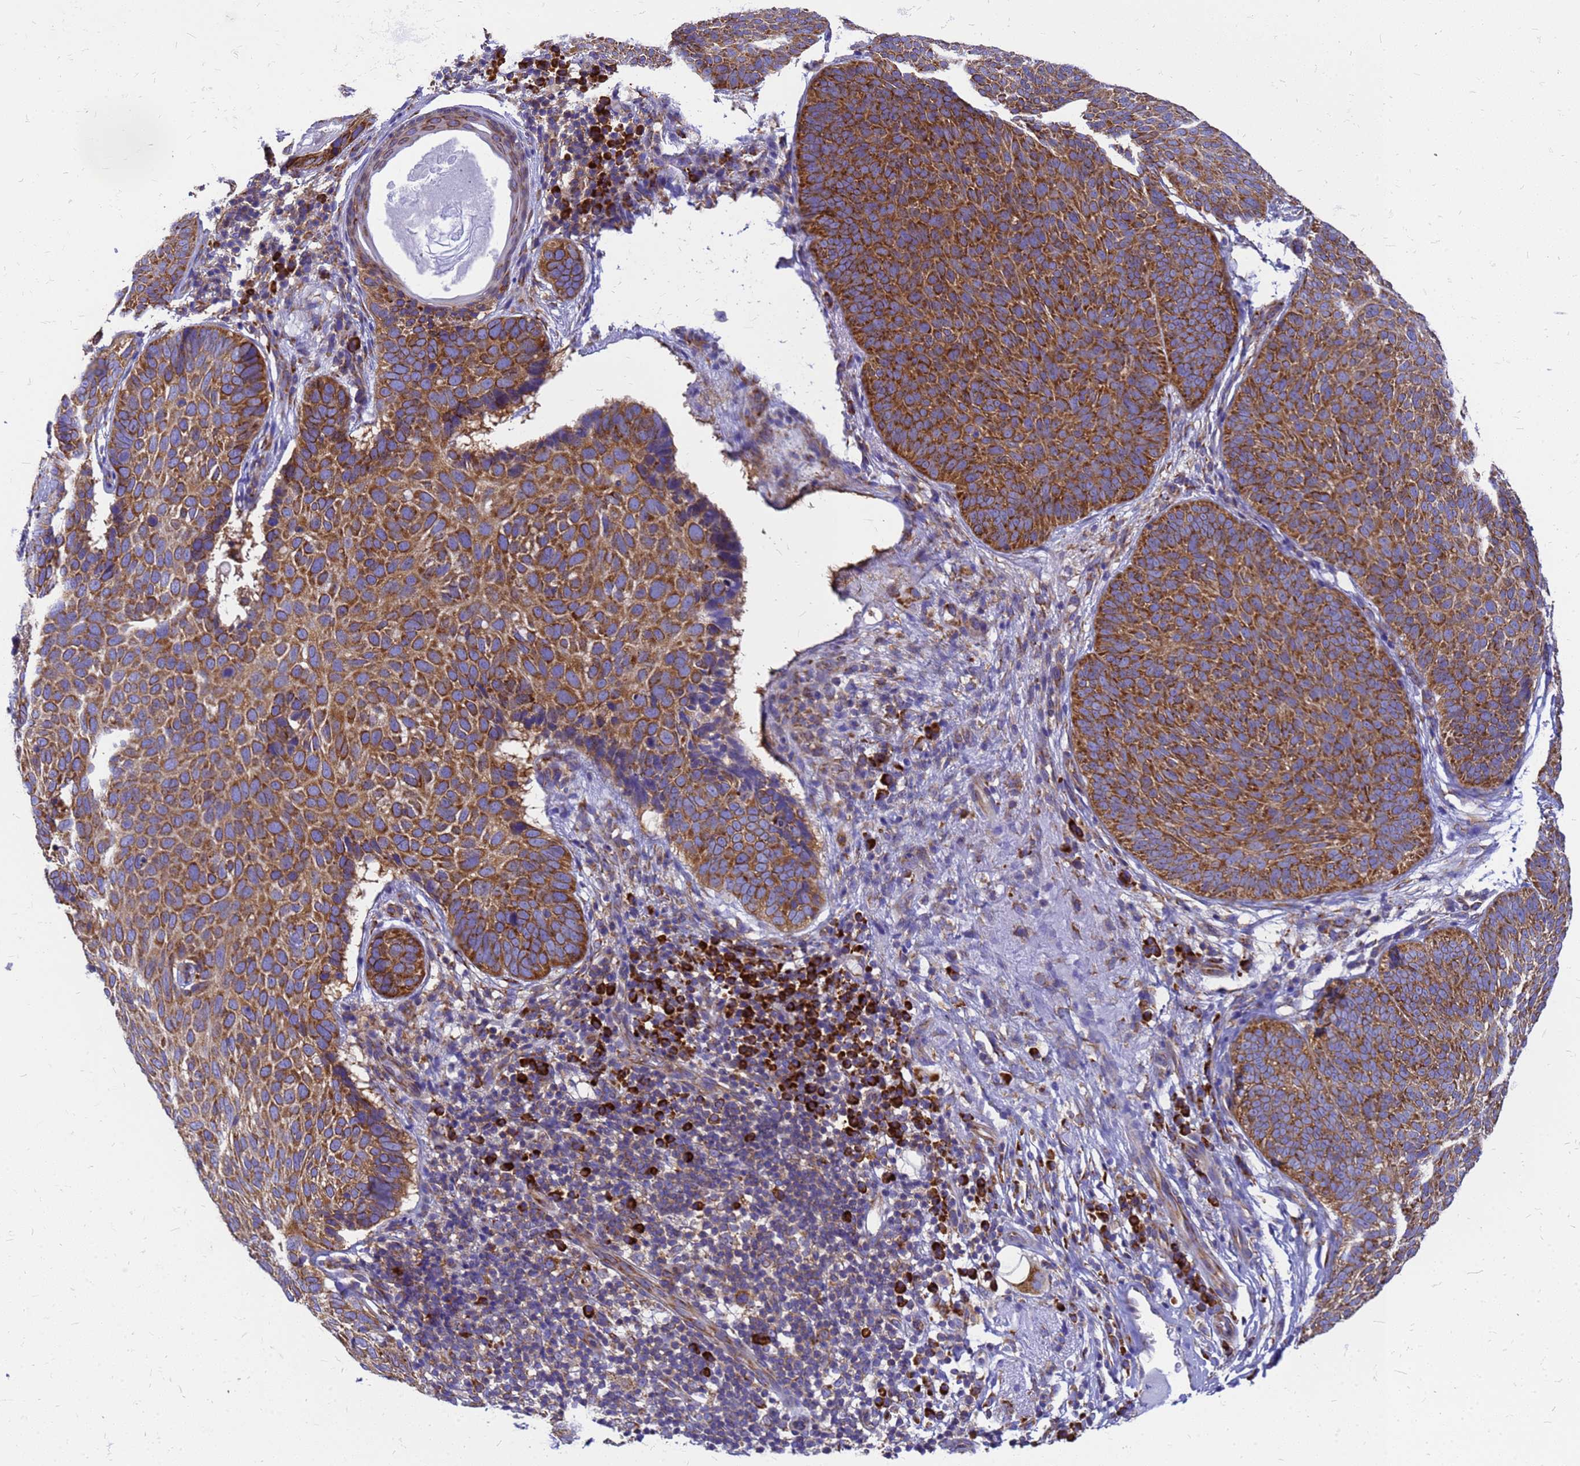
{"staining": {"intensity": "strong", "quantity": ">75%", "location": "cytoplasmic/membranous"}, "tissue": "skin cancer", "cell_type": "Tumor cells", "image_type": "cancer", "snomed": [{"axis": "morphology", "description": "Basal cell carcinoma"}, {"axis": "topography", "description": "Skin"}], "caption": "This histopathology image displays skin cancer (basal cell carcinoma) stained with immunohistochemistry to label a protein in brown. The cytoplasmic/membranous of tumor cells show strong positivity for the protein. Nuclei are counter-stained blue.", "gene": "EEF1D", "patient": {"sex": "male", "age": 85}}